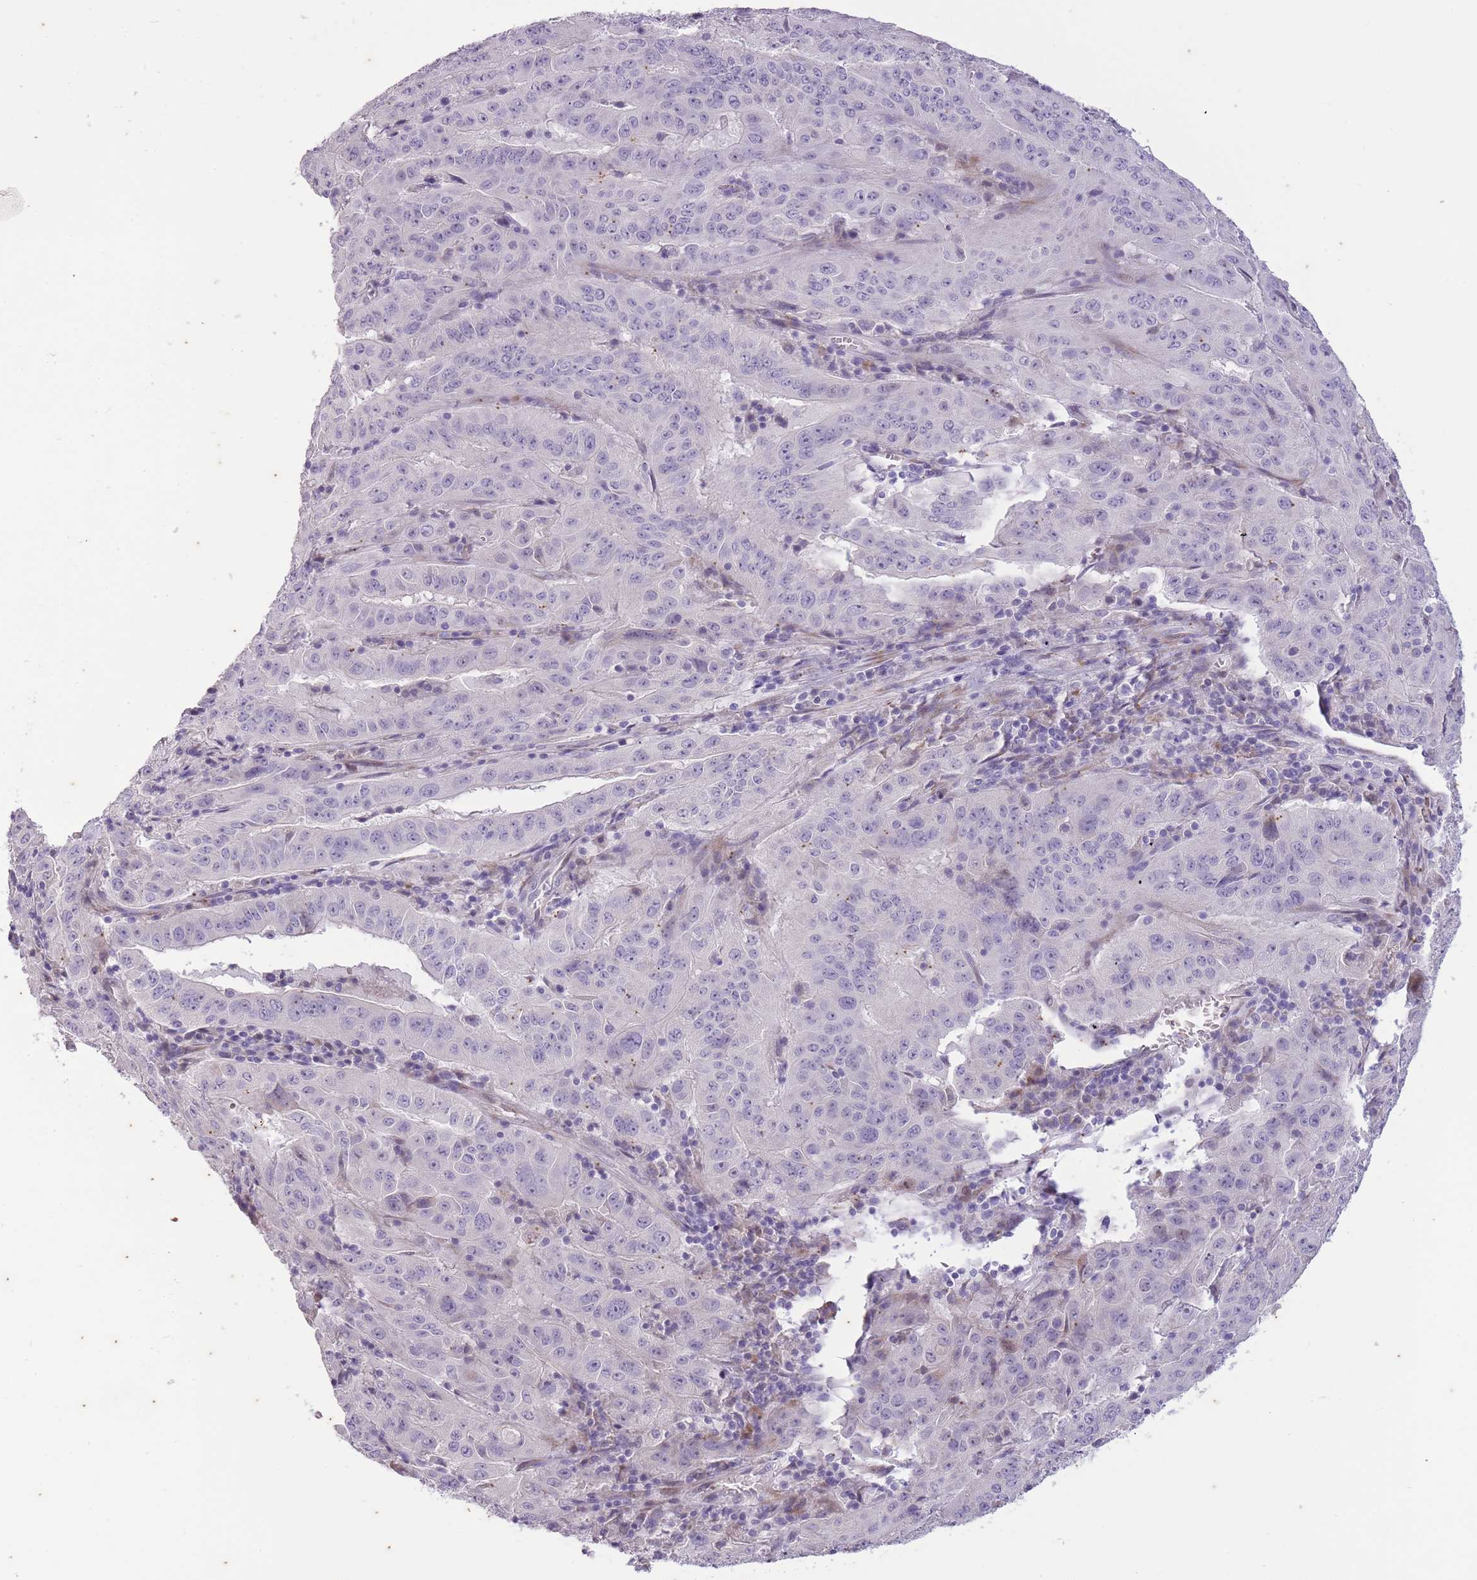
{"staining": {"intensity": "negative", "quantity": "none", "location": "none"}, "tissue": "pancreatic cancer", "cell_type": "Tumor cells", "image_type": "cancer", "snomed": [{"axis": "morphology", "description": "Adenocarcinoma, NOS"}, {"axis": "topography", "description": "Pancreas"}], "caption": "An image of adenocarcinoma (pancreatic) stained for a protein shows no brown staining in tumor cells.", "gene": "CNTNAP3", "patient": {"sex": "male", "age": 63}}